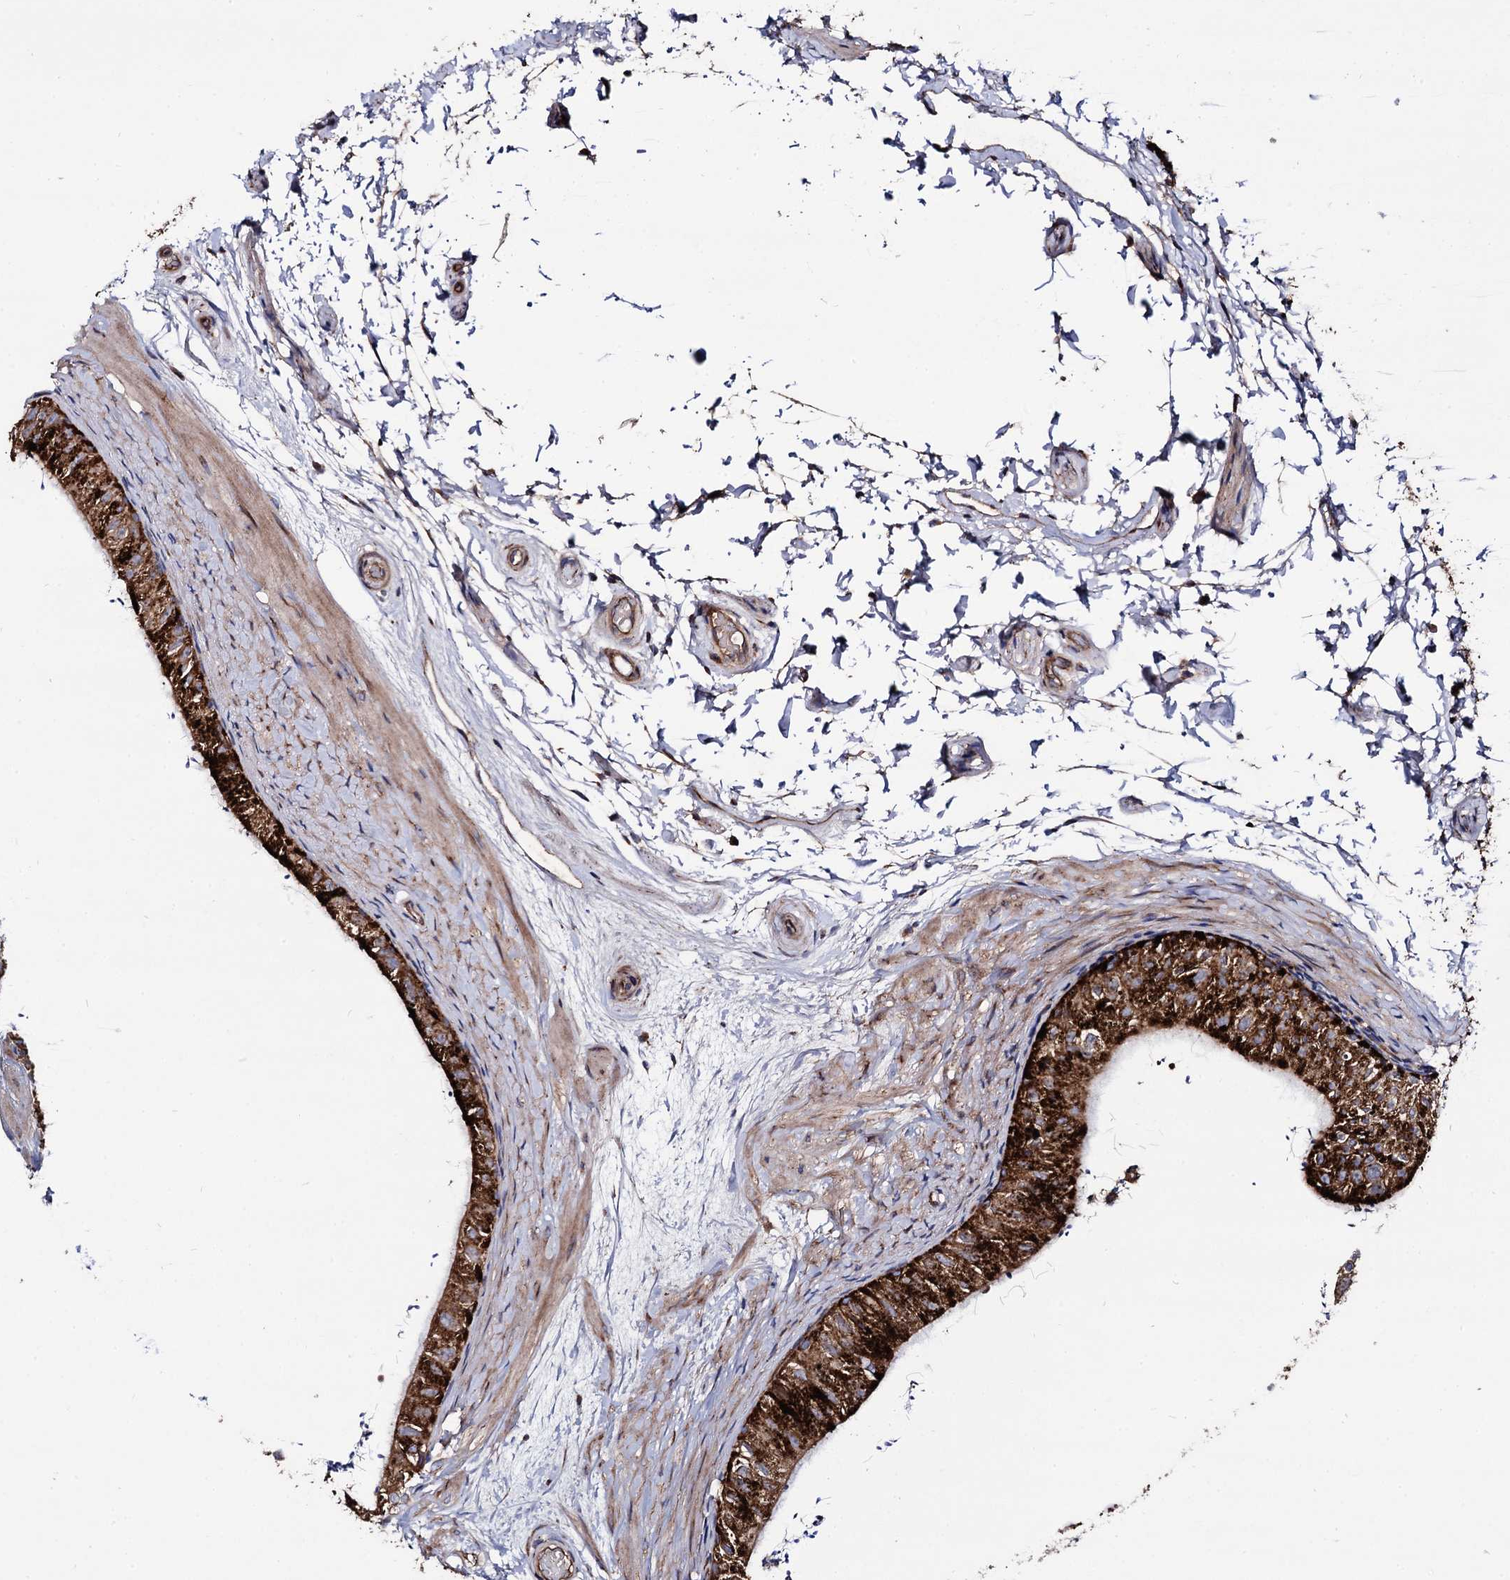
{"staining": {"intensity": "strong", "quantity": ">75%", "location": "cytoplasmic/membranous"}, "tissue": "epididymis", "cell_type": "Glandular cells", "image_type": "normal", "snomed": [{"axis": "morphology", "description": "Normal tissue, NOS"}, {"axis": "topography", "description": "Epididymis"}], "caption": "Strong cytoplasmic/membranous protein staining is identified in about >75% of glandular cells in epididymis. (DAB IHC with brightfield microscopy, high magnification).", "gene": "IQCH", "patient": {"sex": "male", "age": 50}}